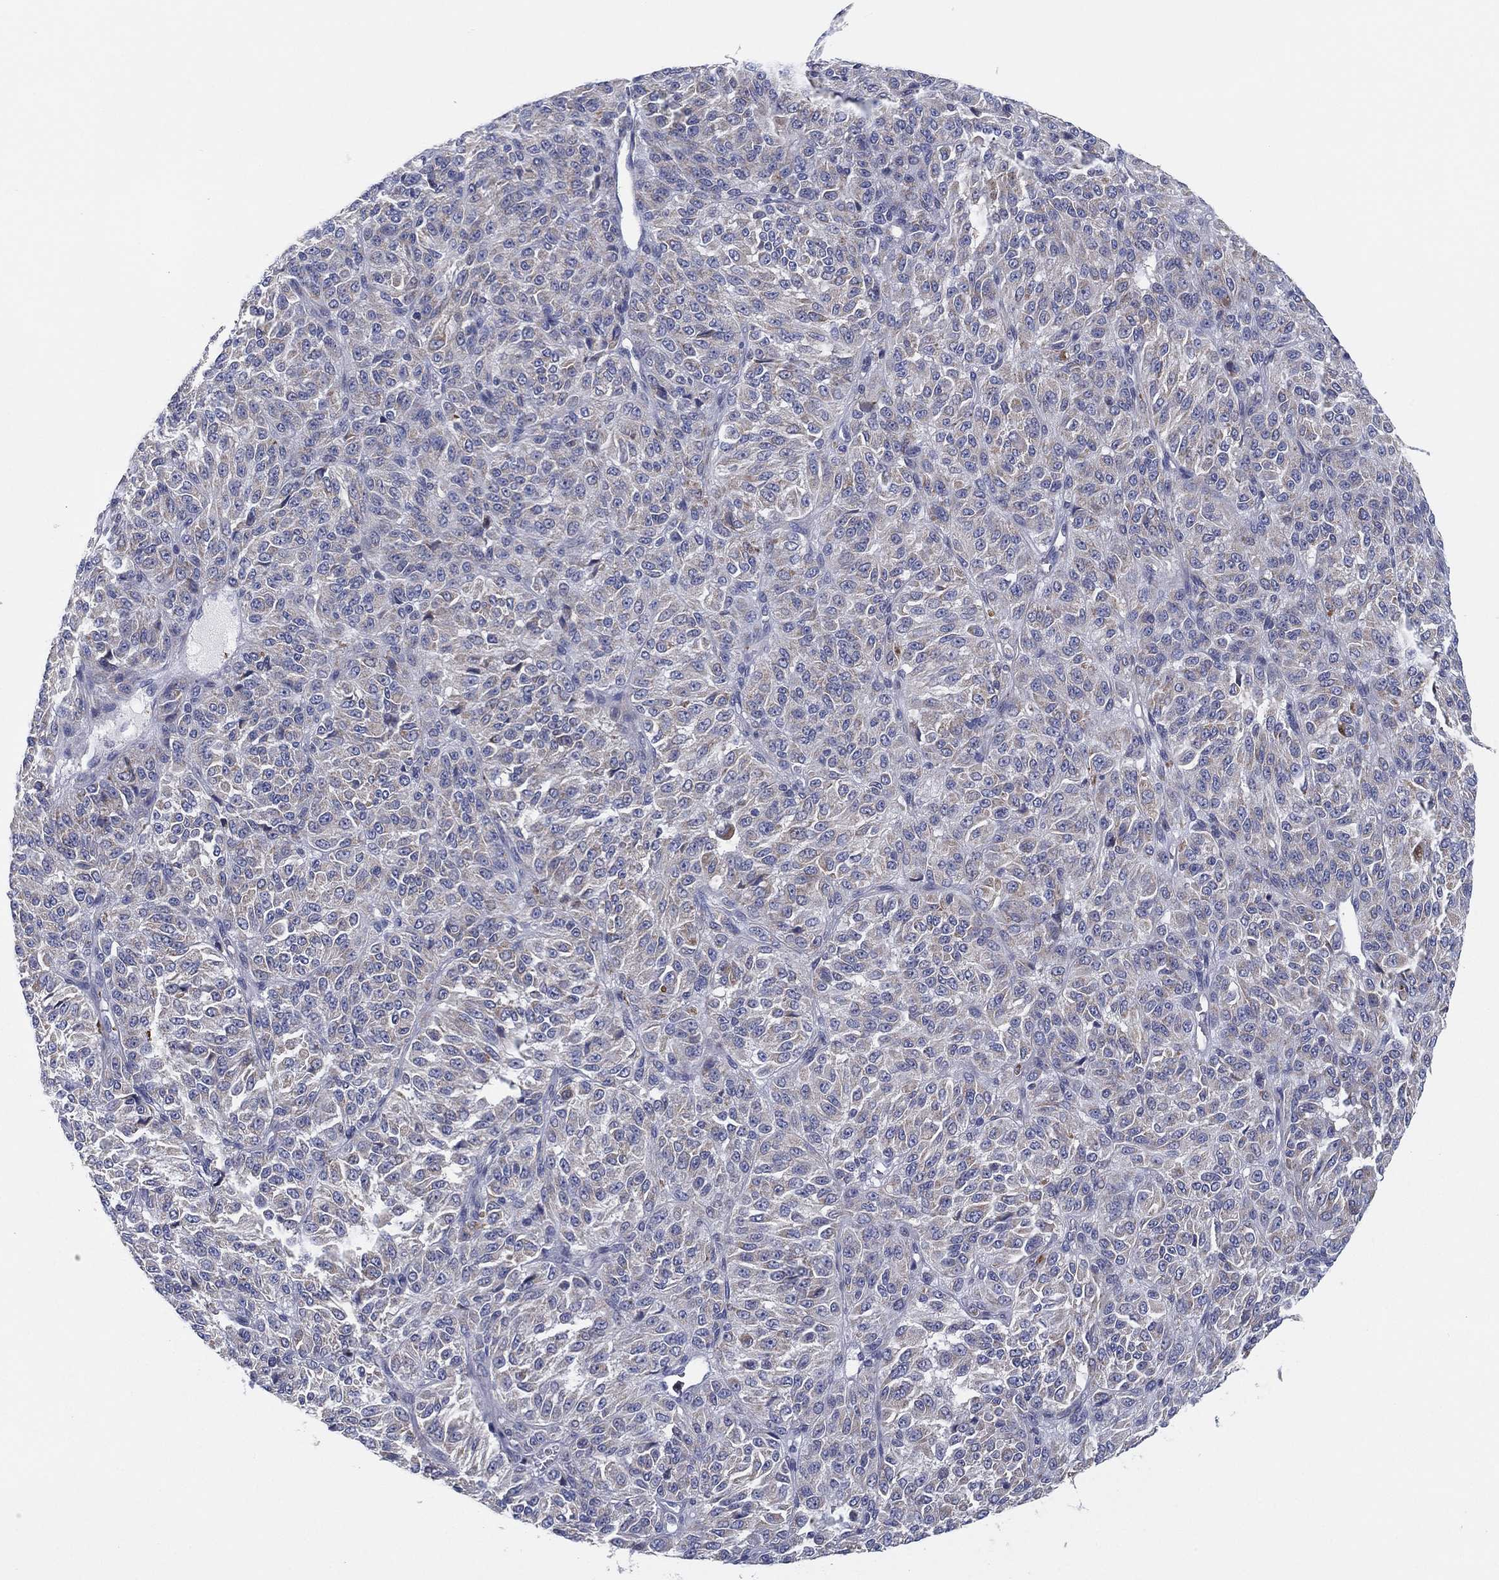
{"staining": {"intensity": "negative", "quantity": "none", "location": "none"}, "tissue": "melanoma", "cell_type": "Tumor cells", "image_type": "cancer", "snomed": [{"axis": "morphology", "description": "Malignant melanoma, Metastatic site"}, {"axis": "topography", "description": "Brain"}], "caption": "Immunohistochemistry photomicrograph of neoplastic tissue: human malignant melanoma (metastatic site) stained with DAB (3,3'-diaminobenzidine) shows no significant protein positivity in tumor cells.", "gene": "TMEM40", "patient": {"sex": "female", "age": 56}}